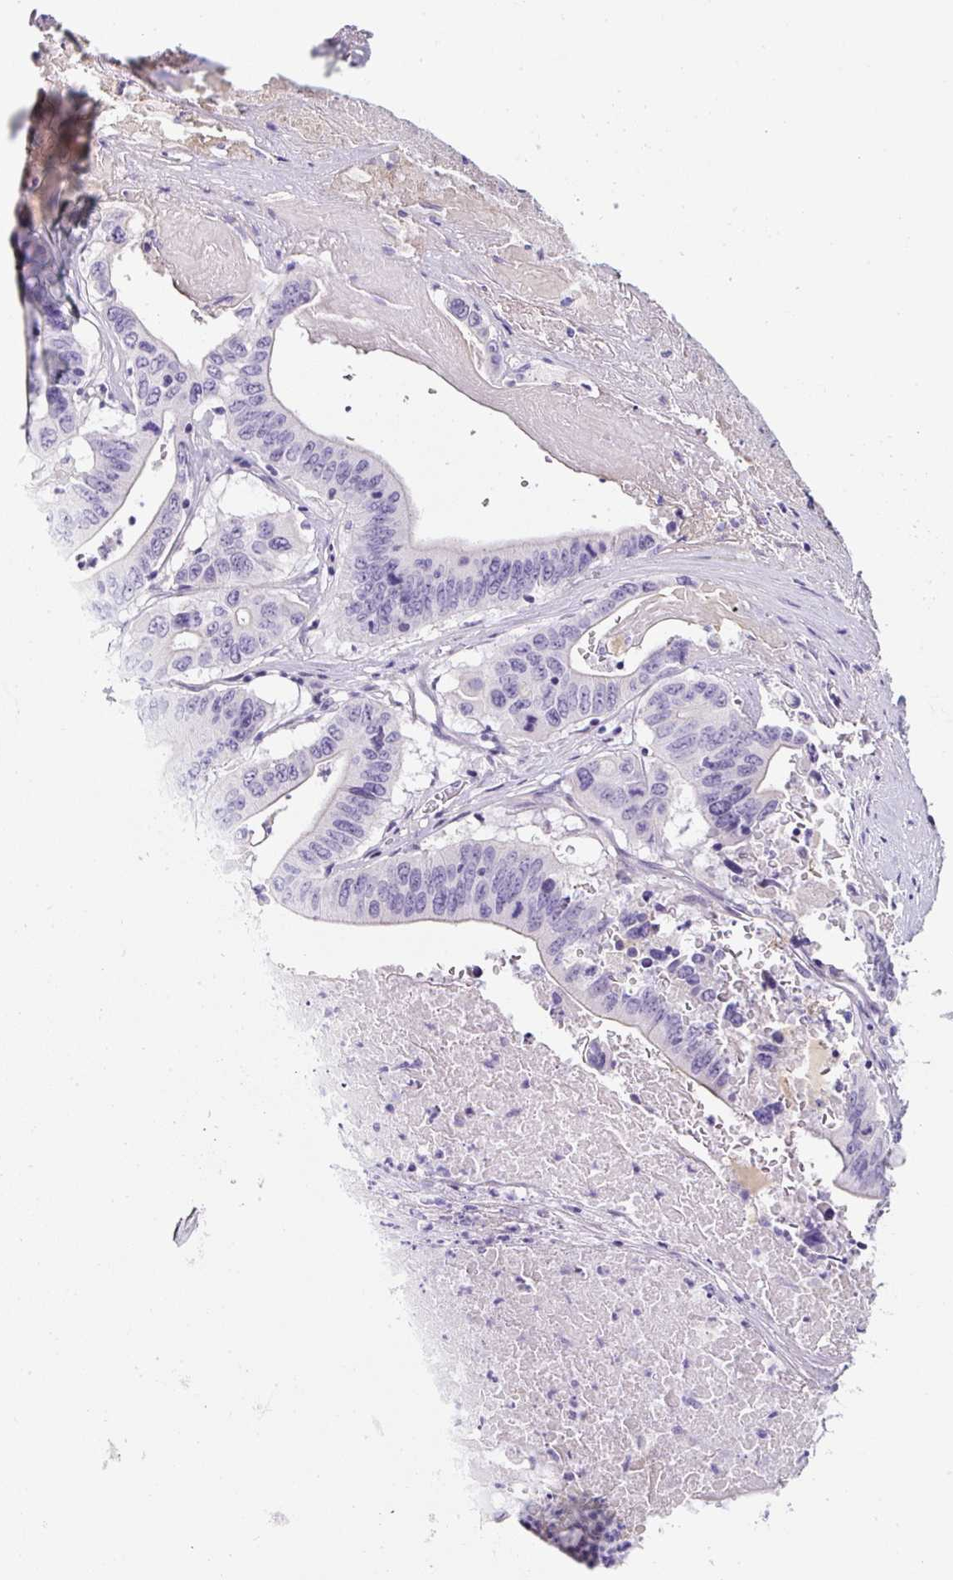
{"staining": {"intensity": "negative", "quantity": "none", "location": "none"}, "tissue": "lung cancer", "cell_type": "Tumor cells", "image_type": "cancer", "snomed": [{"axis": "morphology", "description": "Adenocarcinoma, NOS"}, {"axis": "topography", "description": "Lung"}], "caption": "Tumor cells are negative for protein expression in human lung cancer.", "gene": "OR14A2", "patient": {"sex": "female", "age": 60}}